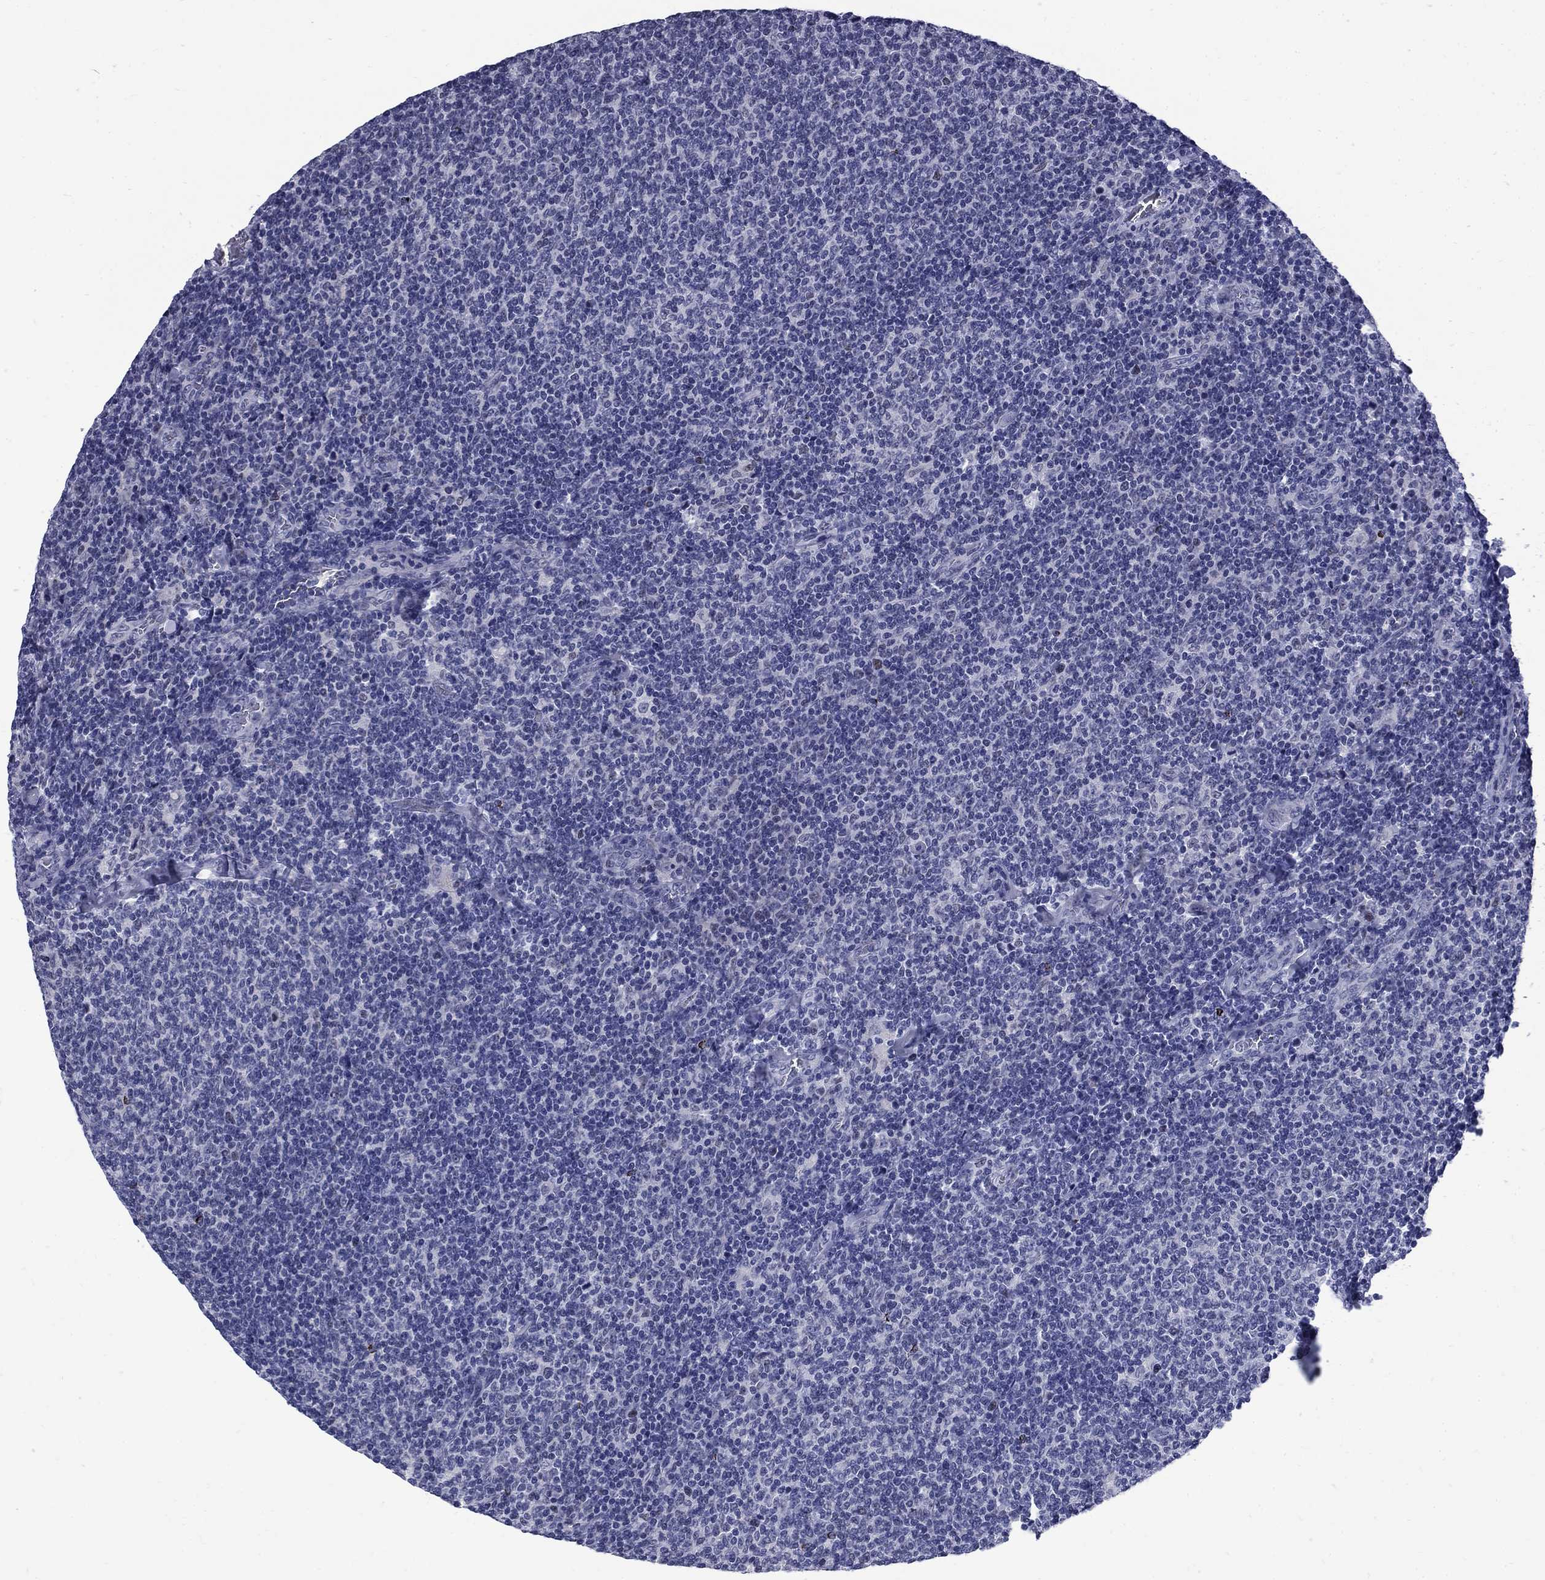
{"staining": {"intensity": "negative", "quantity": "none", "location": "none"}, "tissue": "lymphoma", "cell_type": "Tumor cells", "image_type": "cancer", "snomed": [{"axis": "morphology", "description": "Malignant lymphoma, non-Hodgkin's type, Low grade"}, {"axis": "topography", "description": "Lymph node"}], "caption": "Tumor cells are negative for brown protein staining in low-grade malignant lymphoma, non-Hodgkin's type. (DAB (3,3'-diaminobenzidine) IHC with hematoxylin counter stain).", "gene": "MGARP", "patient": {"sex": "male", "age": 52}}